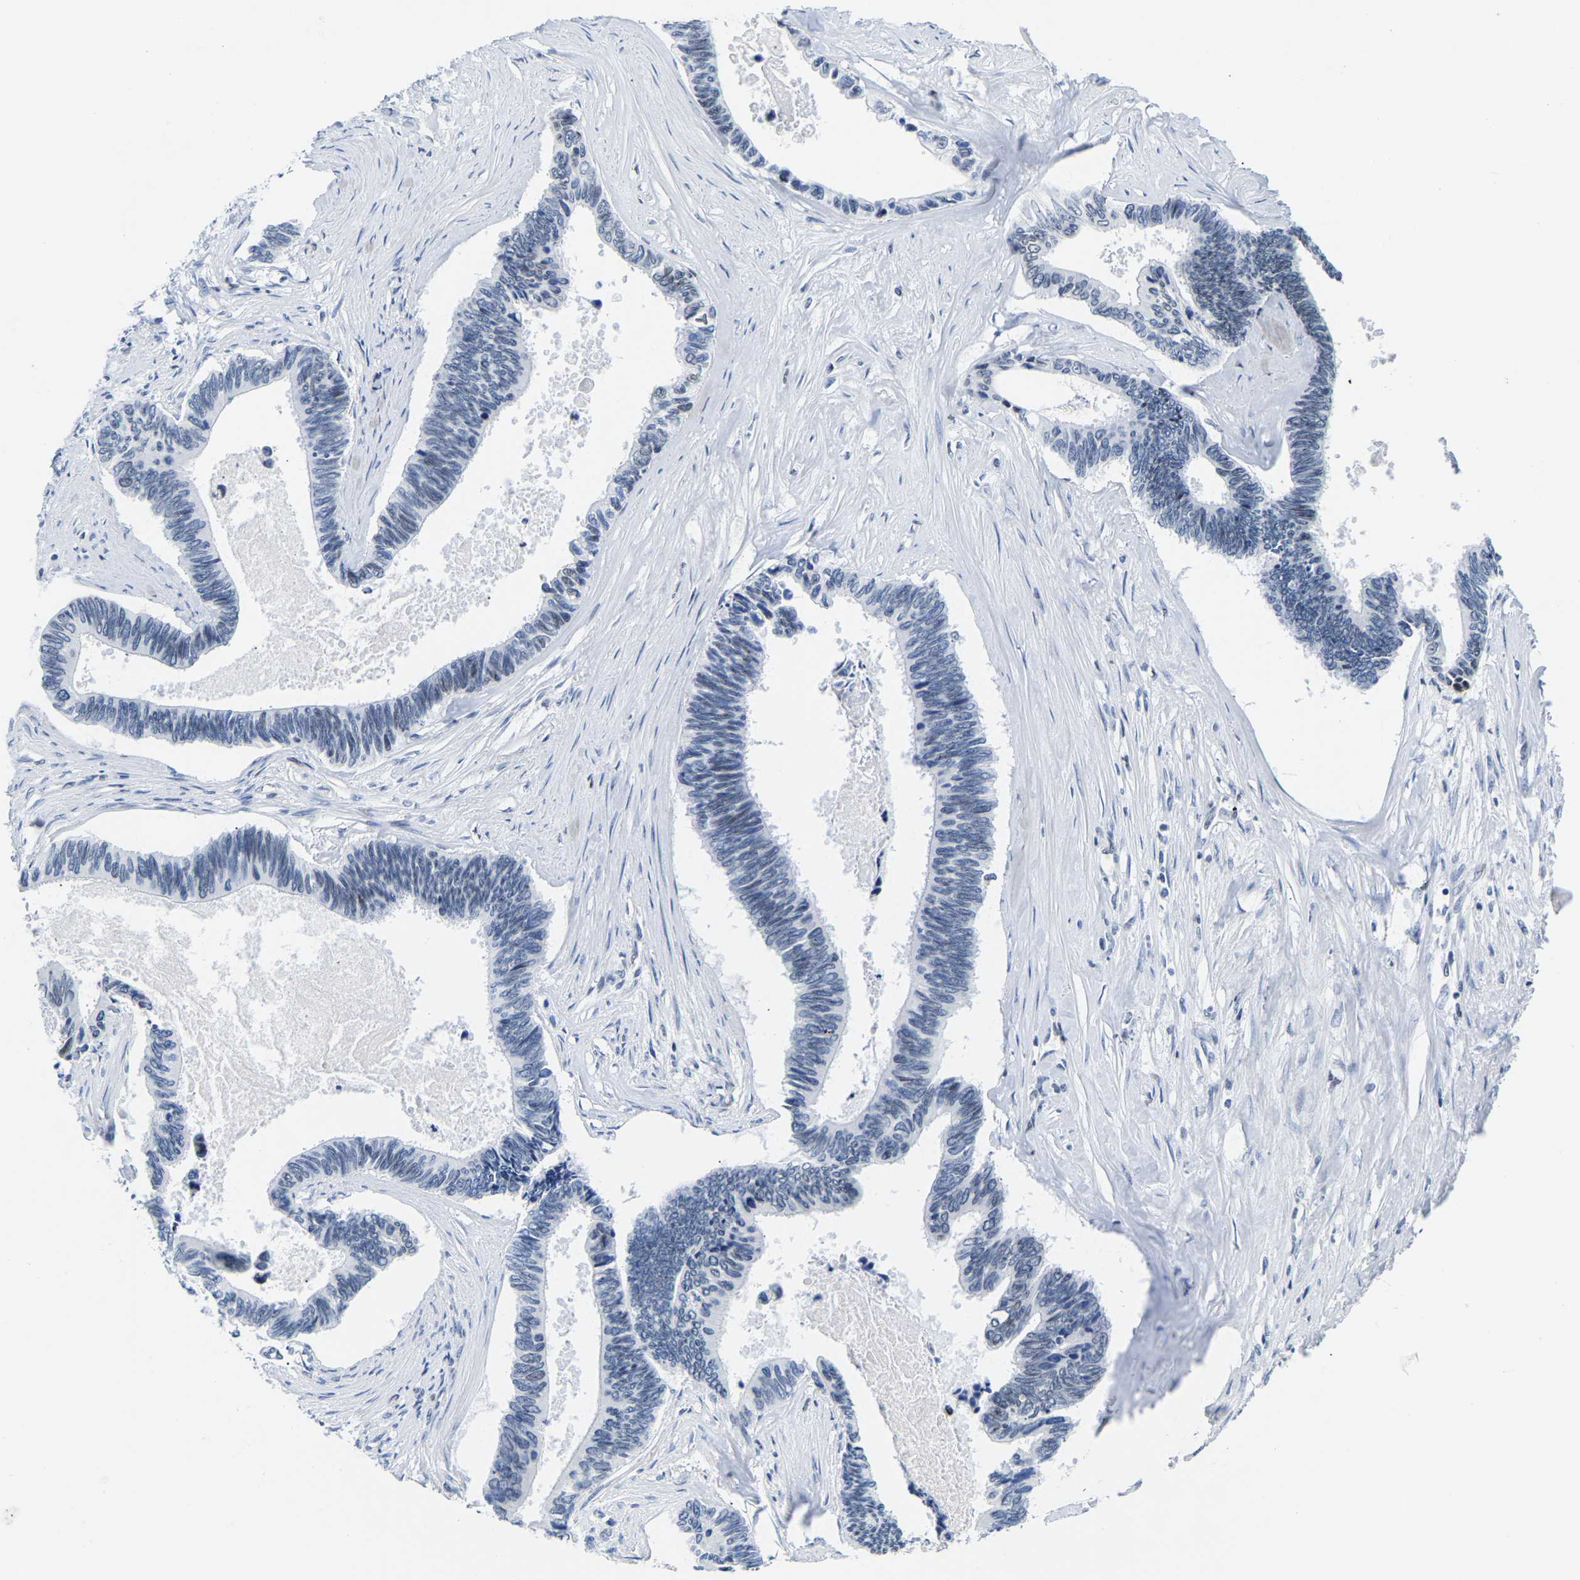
{"staining": {"intensity": "negative", "quantity": "none", "location": "none"}, "tissue": "pancreatic cancer", "cell_type": "Tumor cells", "image_type": "cancer", "snomed": [{"axis": "morphology", "description": "Adenocarcinoma, NOS"}, {"axis": "topography", "description": "Pancreas"}], "caption": "Tumor cells show no significant expression in pancreatic adenocarcinoma. (Stains: DAB immunohistochemistry with hematoxylin counter stain, Microscopy: brightfield microscopy at high magnification).", "gene": "UPK3A", "patient": {"sex": "female", "age": 70}}